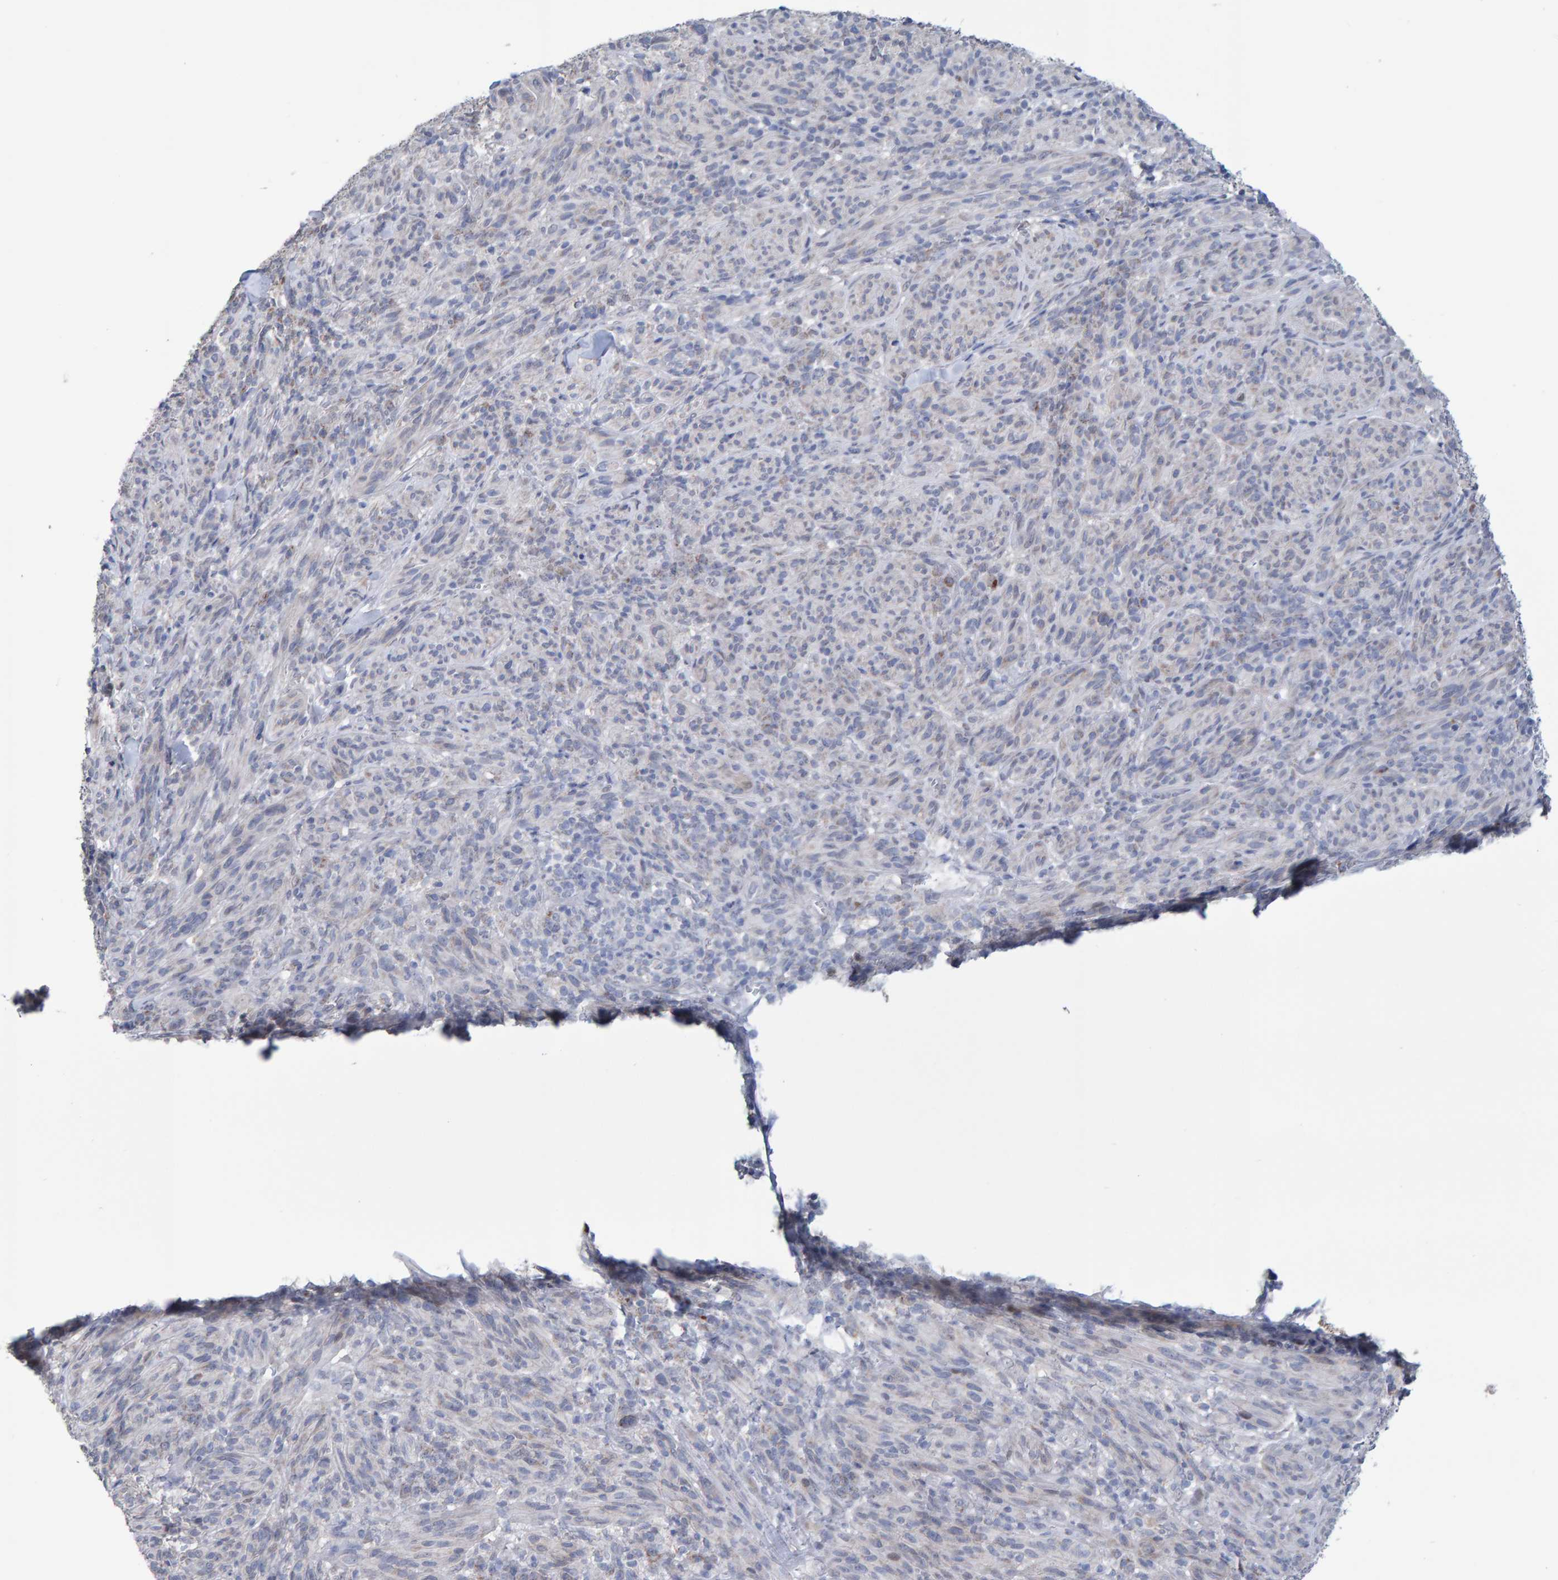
{"staining": {"intensity": "negative", "quantity": "none", "location": "none"}, "tissue": "melanoma", "cell_type": "Tumor cells", "image_type": "cancer", "snomed": [{"axis": "morphology", "description": "Malignant melanoma, NOS"}, {"axis": "topography", "description": "Skin of head"}], "caption": "An image of human melanoma is negative for staining in tumor cells. Nuclei are stained in blue.", "gene": "USP43", "patient": {"sex": "male", "age": 96}}